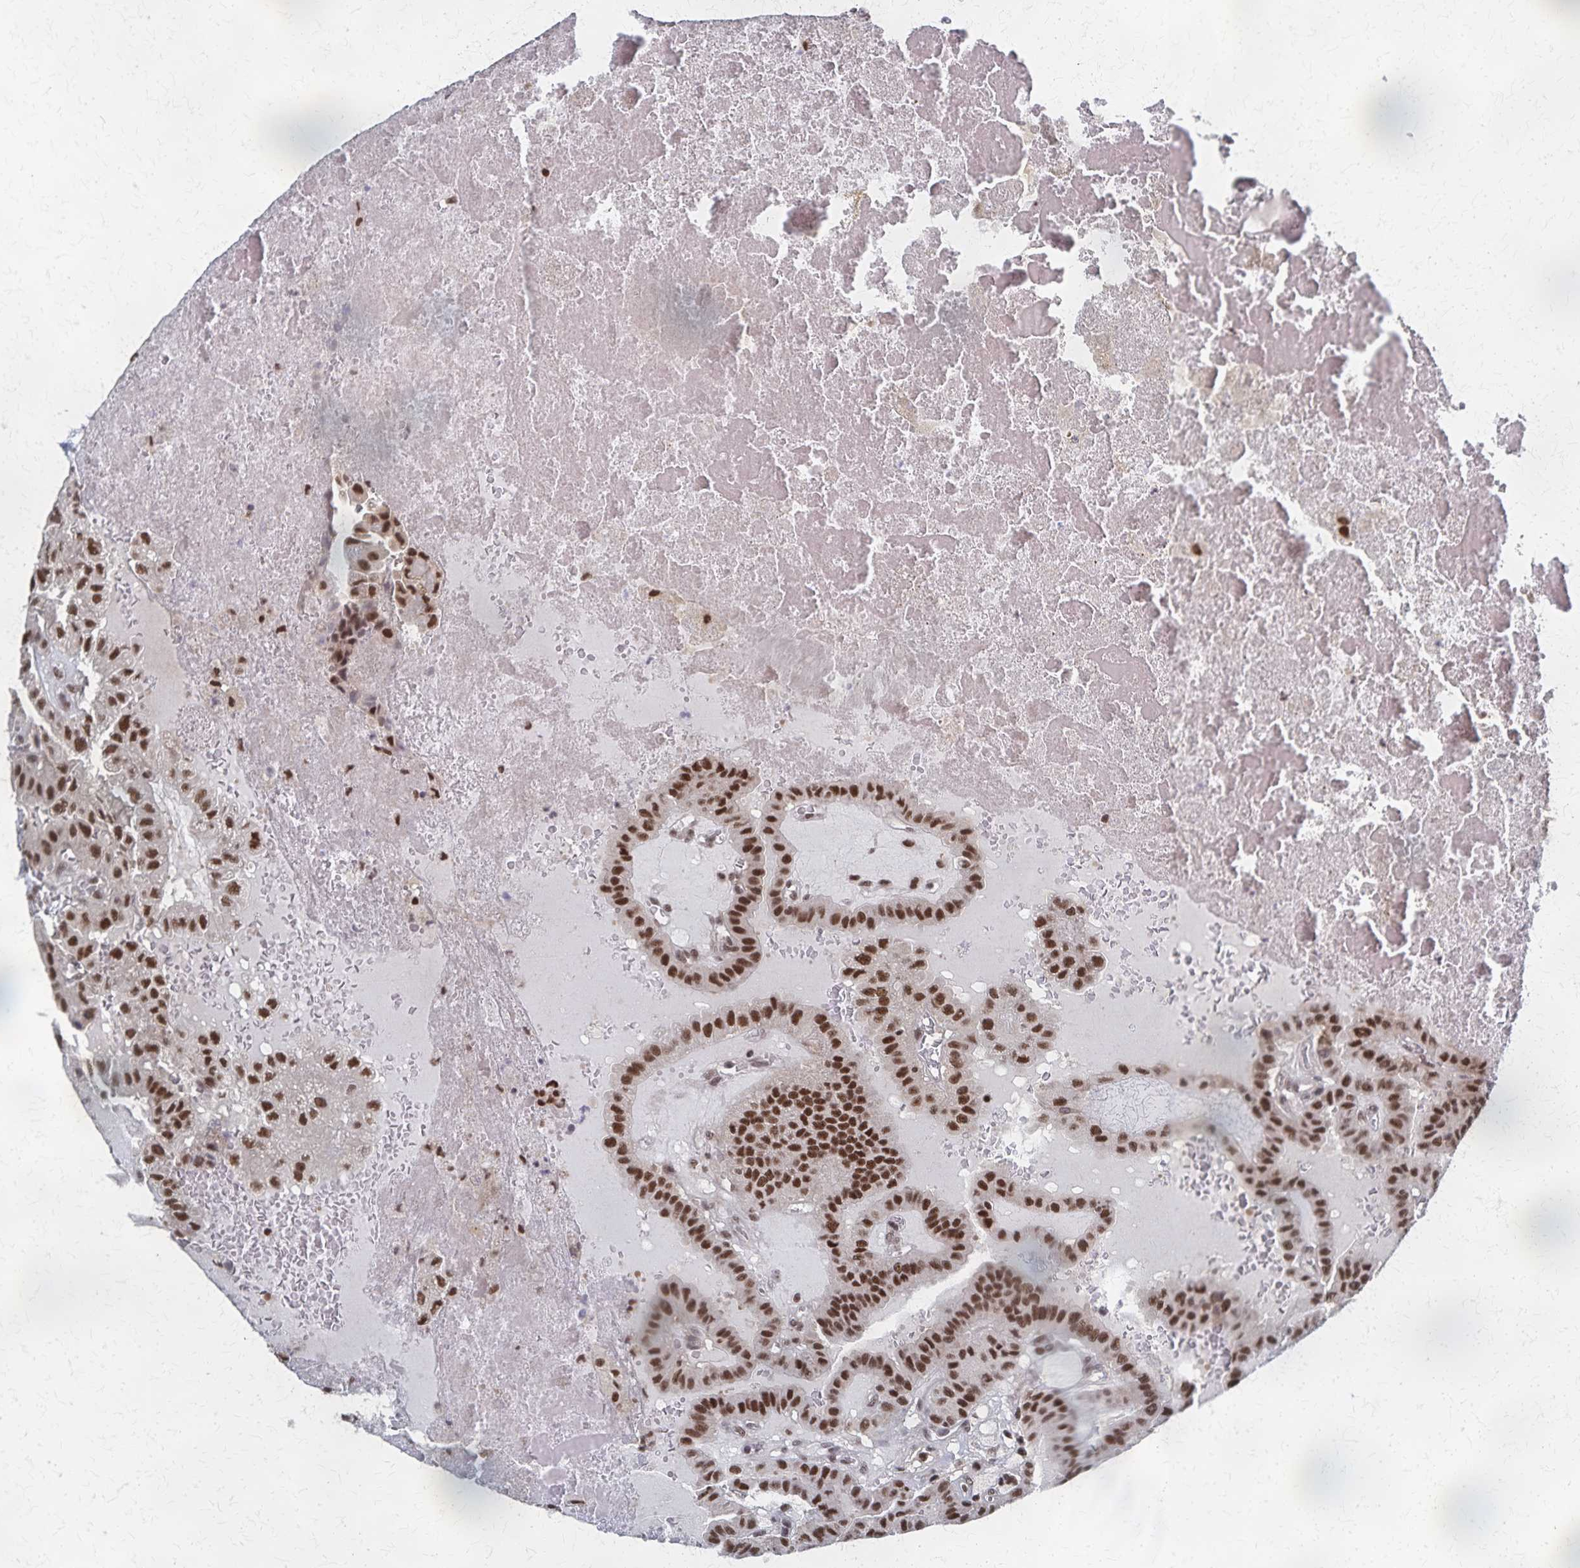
{"staining": {"intensity": "strong", "quantity": ">75%", "location": "nuclear"}, "tissue": "thyroid cancer", "cell_type": "Tumor cells", "image_type": "cancer", "snomed": [{"axis": "morphology", "description": "Papillary adenocarcinoma, NOS"}, {"axis": "topography", "description": "Thyroid gland"}], "caption": "Human thyroid cancer stained with a protein marker reveals strong staining in tumor cells.", "gene": "GTF2B", "patient": {"sex": "male", "age": 87}}